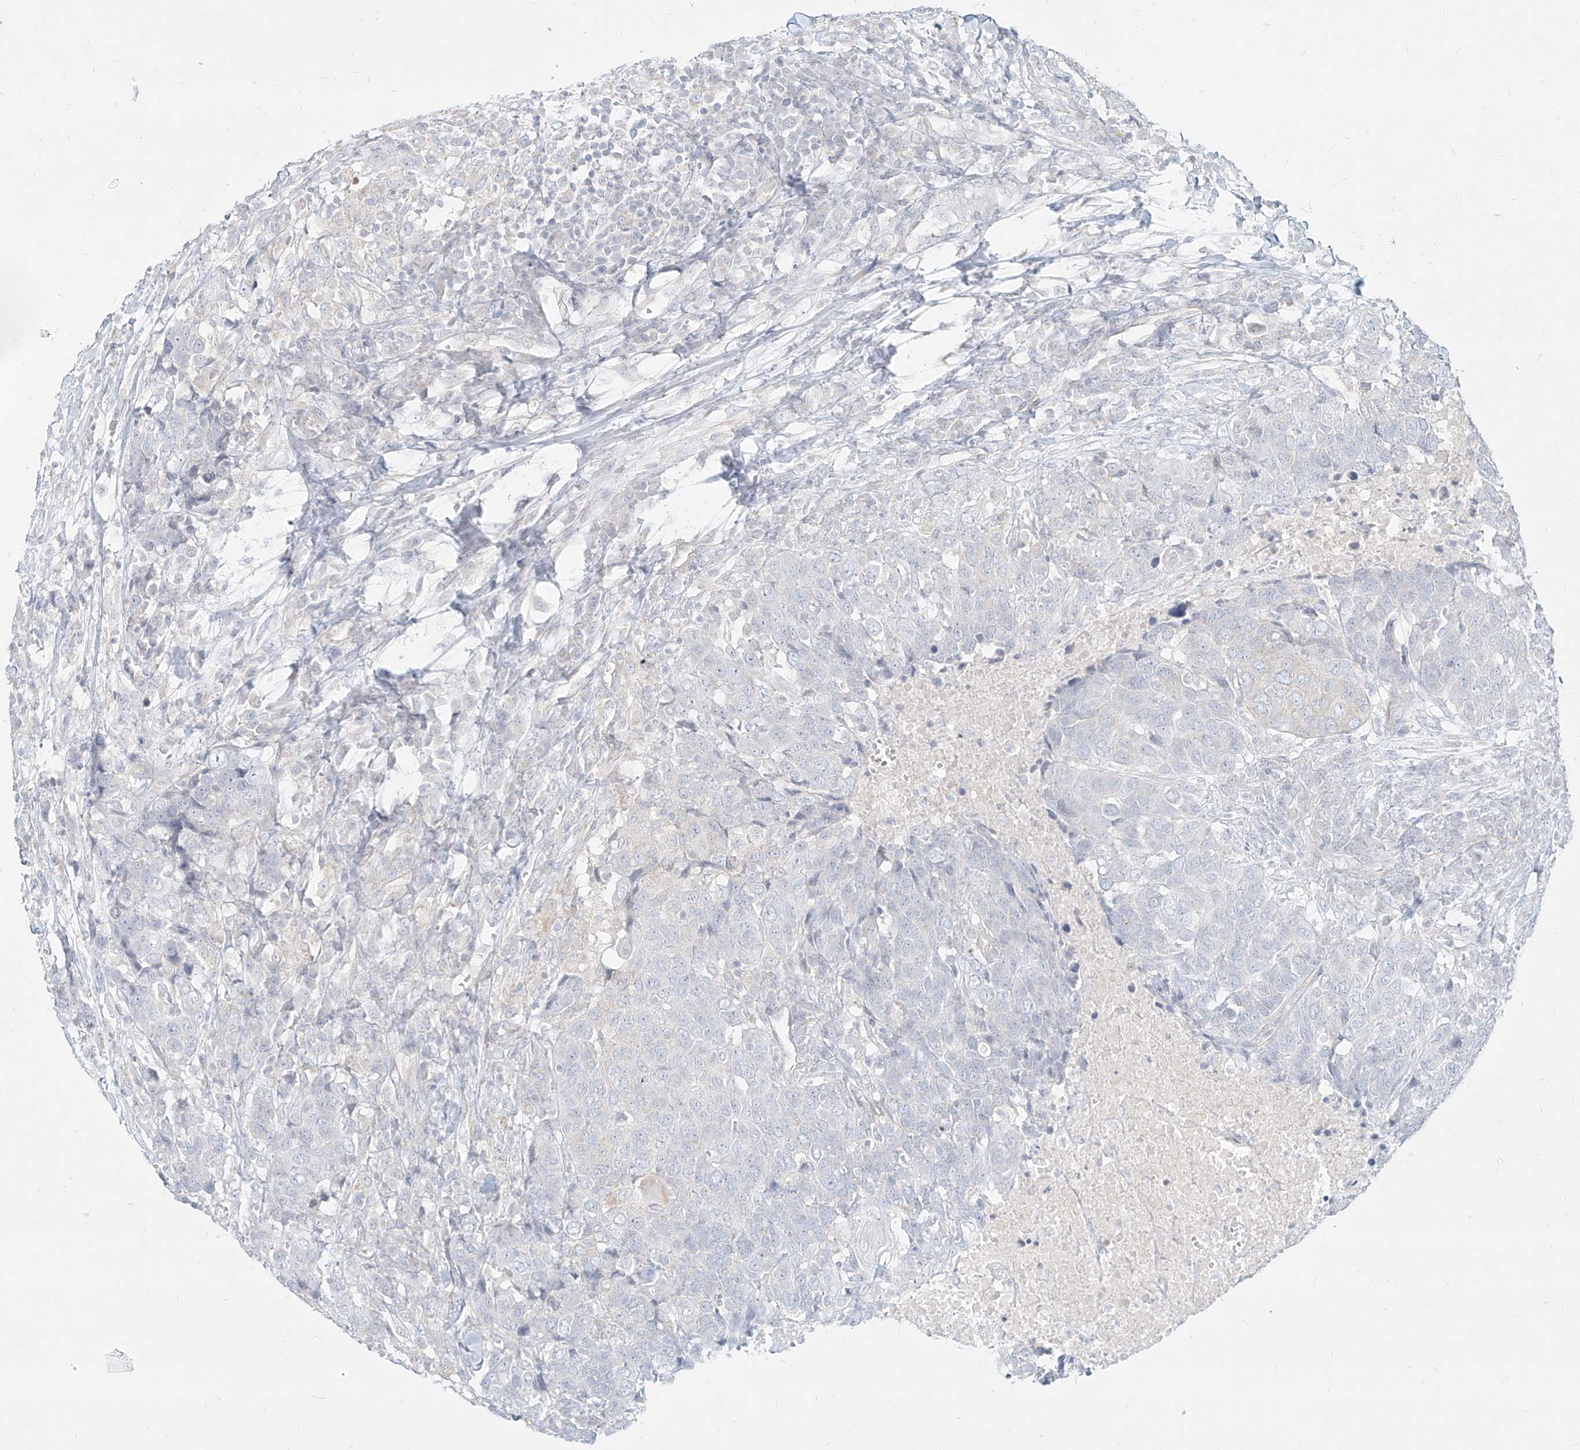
{"staining": {"intensity": "negative", "quantity": "none", "location": "none"}, "tissue": "head and neck cancer", "cell_type": "Tumor cells", "image_type": "cancer", "snomed": [{"axis": "morphology", "description": "Squamous cell carcinoma, NOS"}, {"axis": "topography", "description": "Head-Neck"}], "caption": "IHC of human head and neck squamous cell carcinoma displays no expression in tumor cells.", "gene": "ITPKB", "patient": {"sex": "male", "age": 66}}